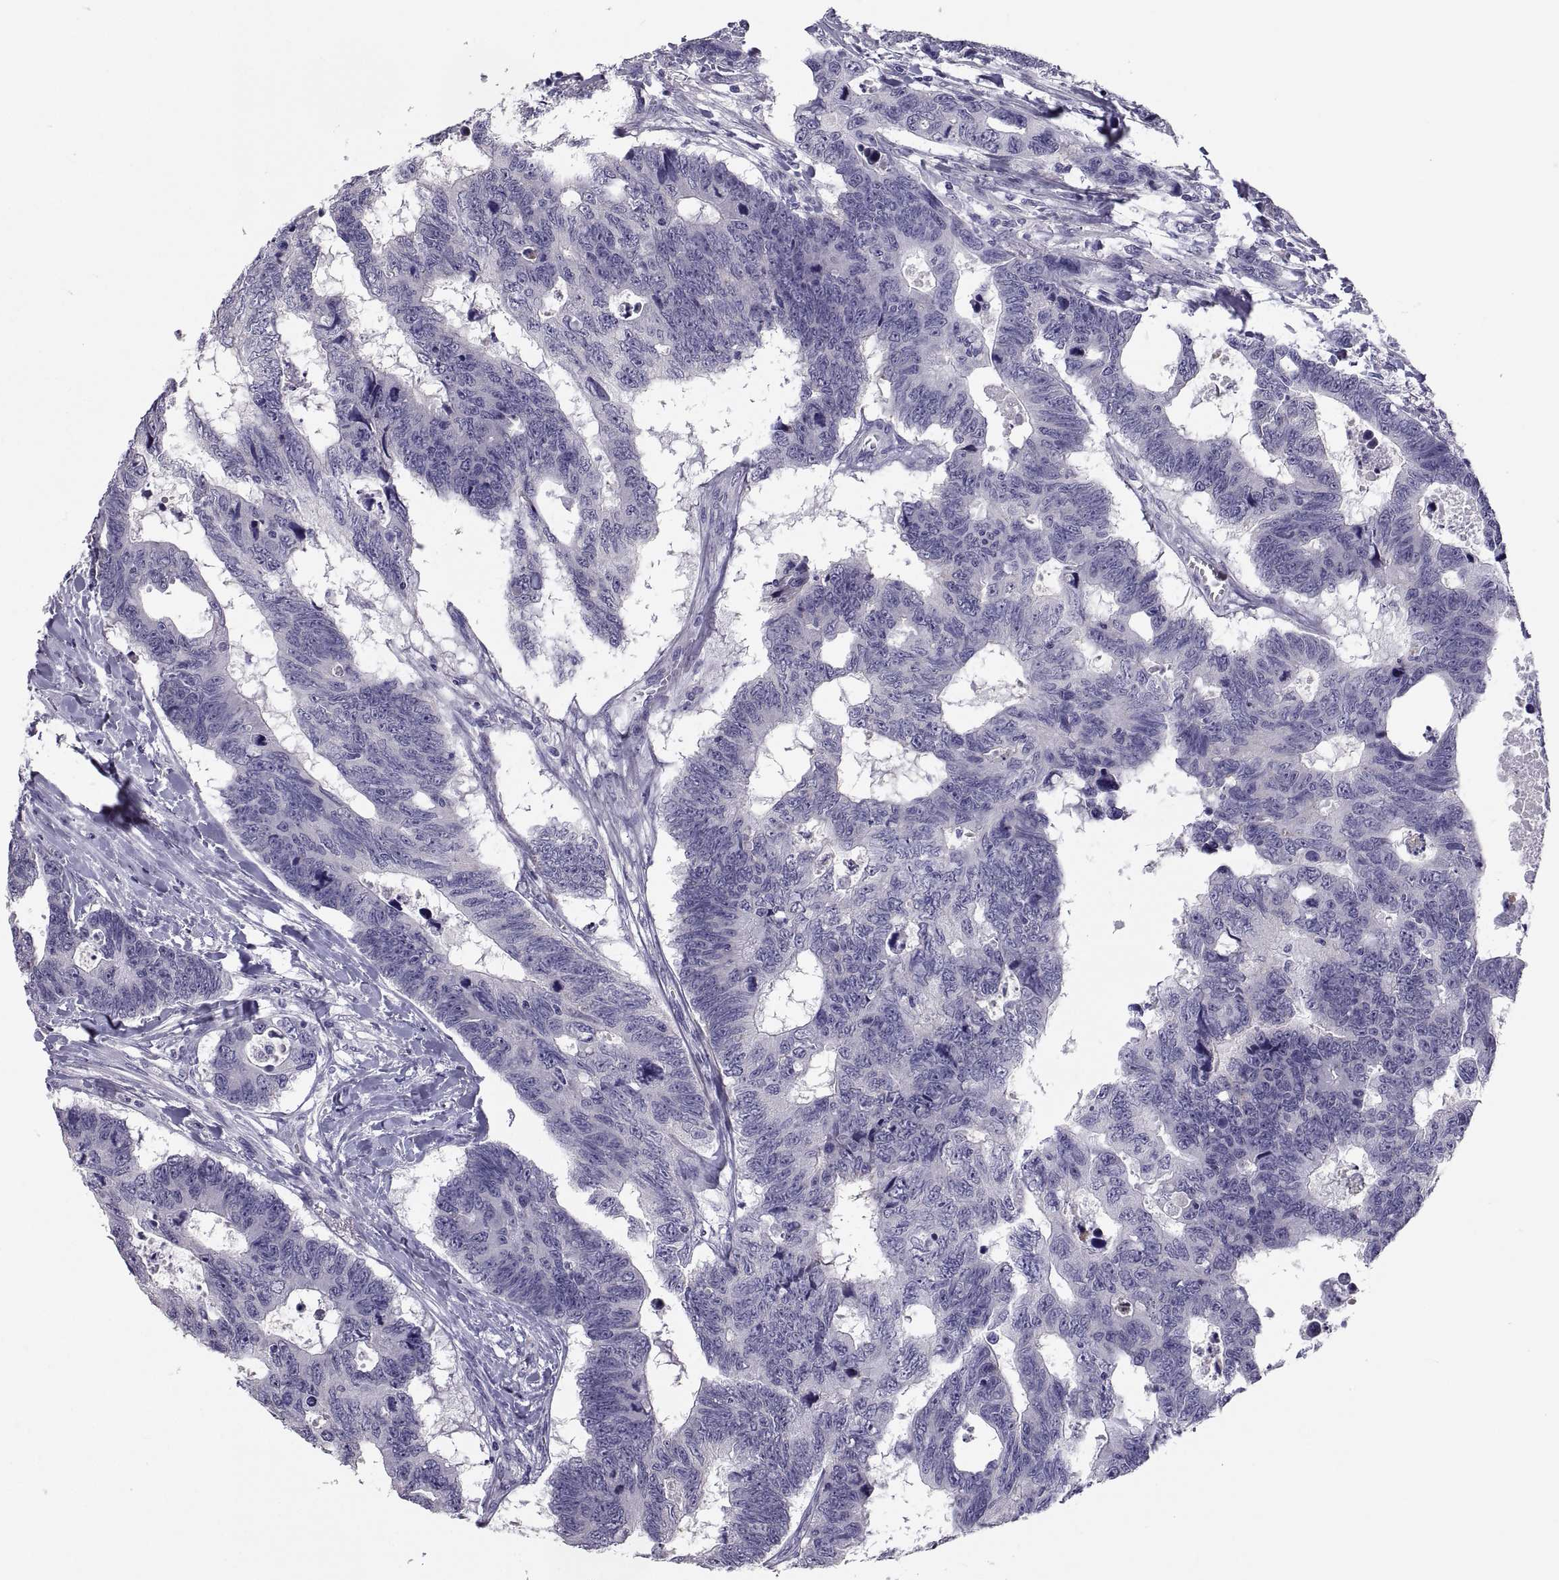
{"staining": {"intensity": "negative", "quantity": "none", "location": "none"}, "tissue": "colorectal cancer", "cell_type": "Tumor cells", "image_type": "cancer", "snomed": [{"axis": "morphology", "description": "Adenocarcinoma, NOS"}, {"axis": "topography", "description": "Colon"}], "caption": "Adenocarcinoma (colorectal) stained for a protein using immunohistochemistry (IHC) reveals no staining tumor cells.", "gene": "IGSF1", "patient": {"sex": "female", "age": 77}}